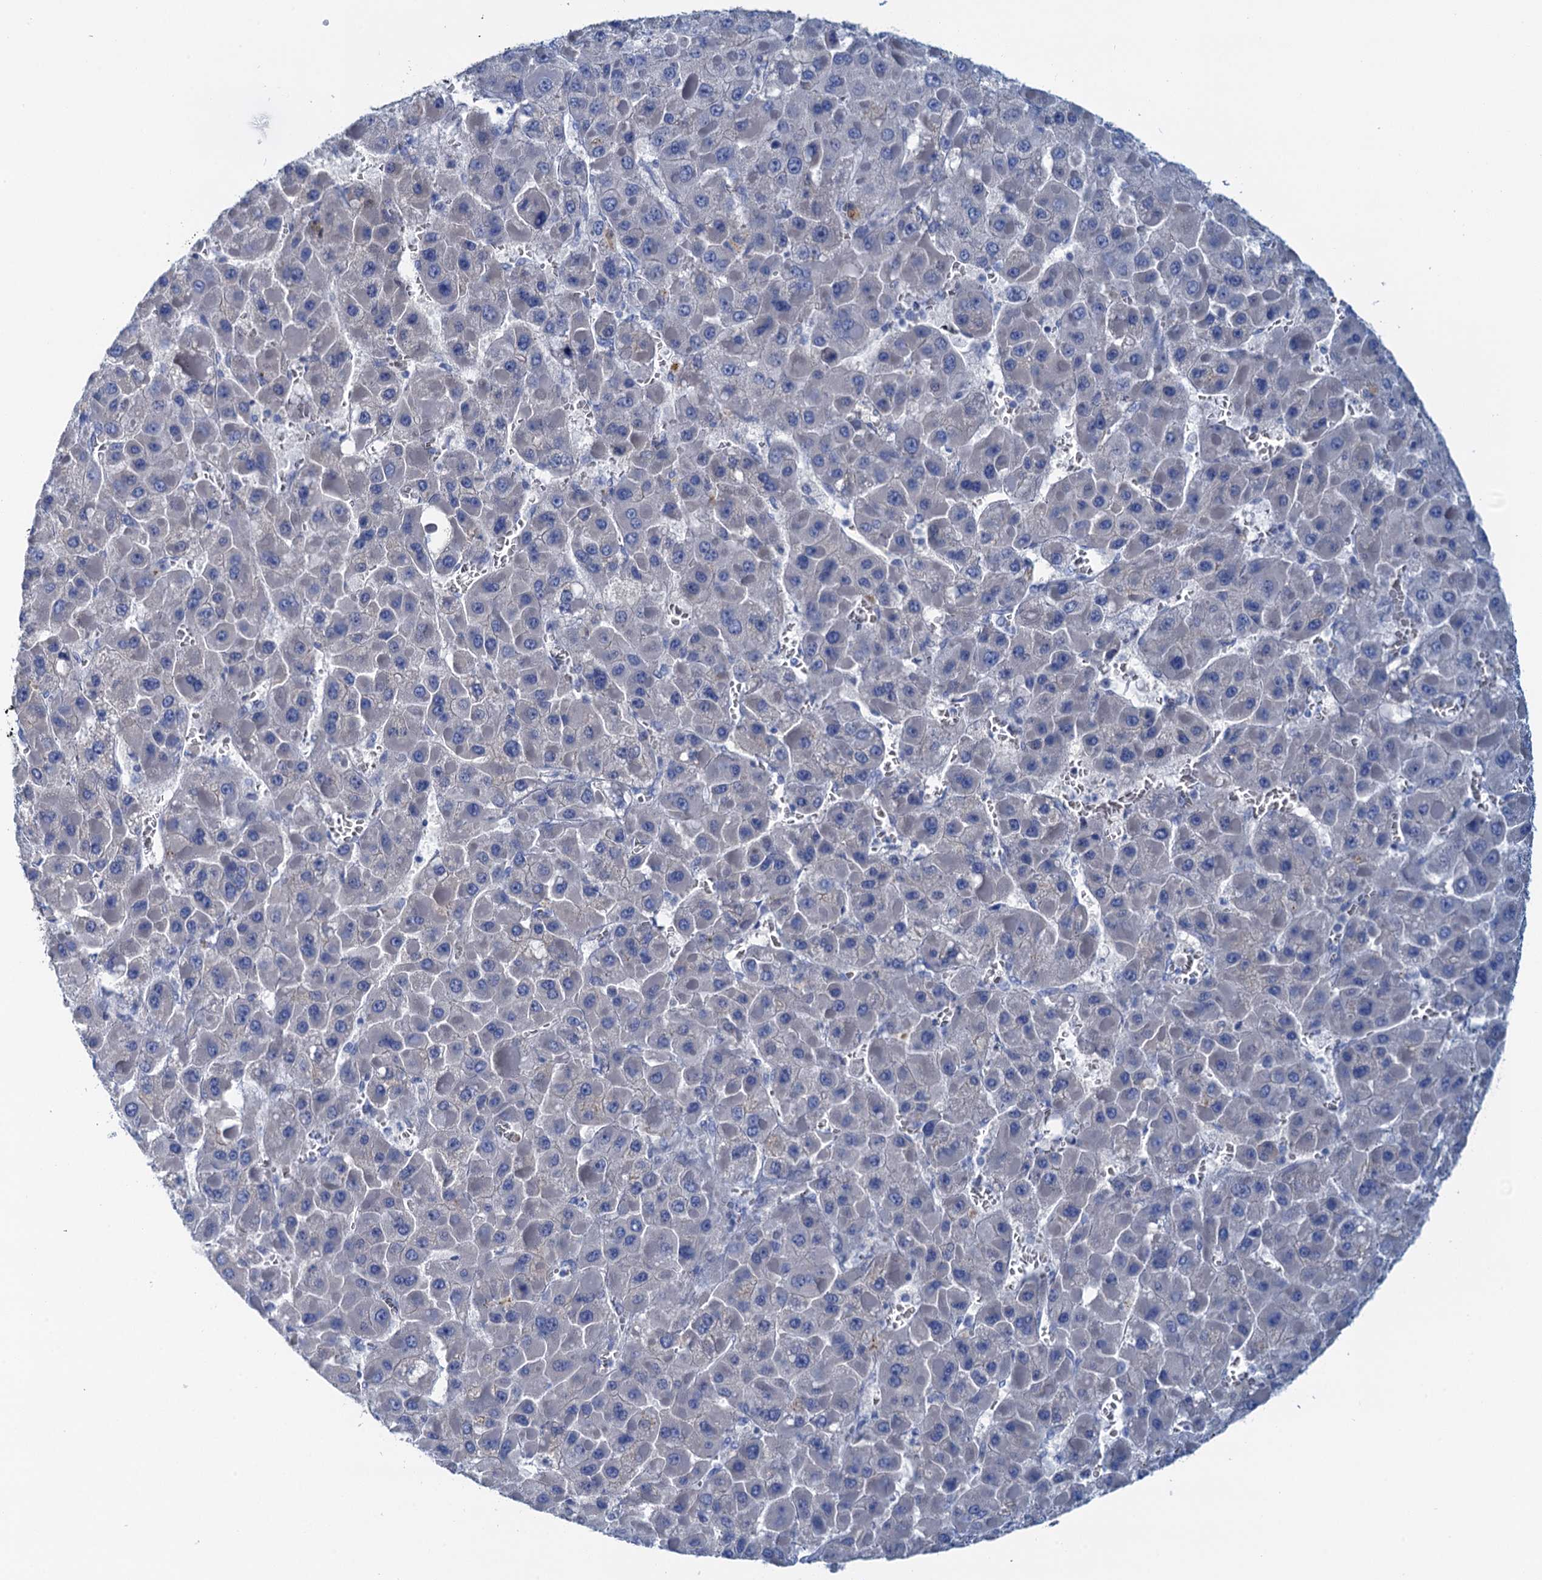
{"staining": {"intensity": "negative", "quantity": "none", "location": "none"}, "tissue": "liver cancer", "cell_type": "Tumor cells", "image_type": "cancer", "snomed": [{"axis": "morphology", "description": "Carcinoma, Hepatocellular, NOS"}, {"axis": "topography", "description": "Liver"}], "caption": "Immunohistochemistry (IHC) histopathology image of neoplastic tissue: hepatocellular carcinoma (liver) stained with DAB shows no significant protein expression in tumor cells.", "gene": "MYADML2", "patient": {"sex": "female", "age": 73}}